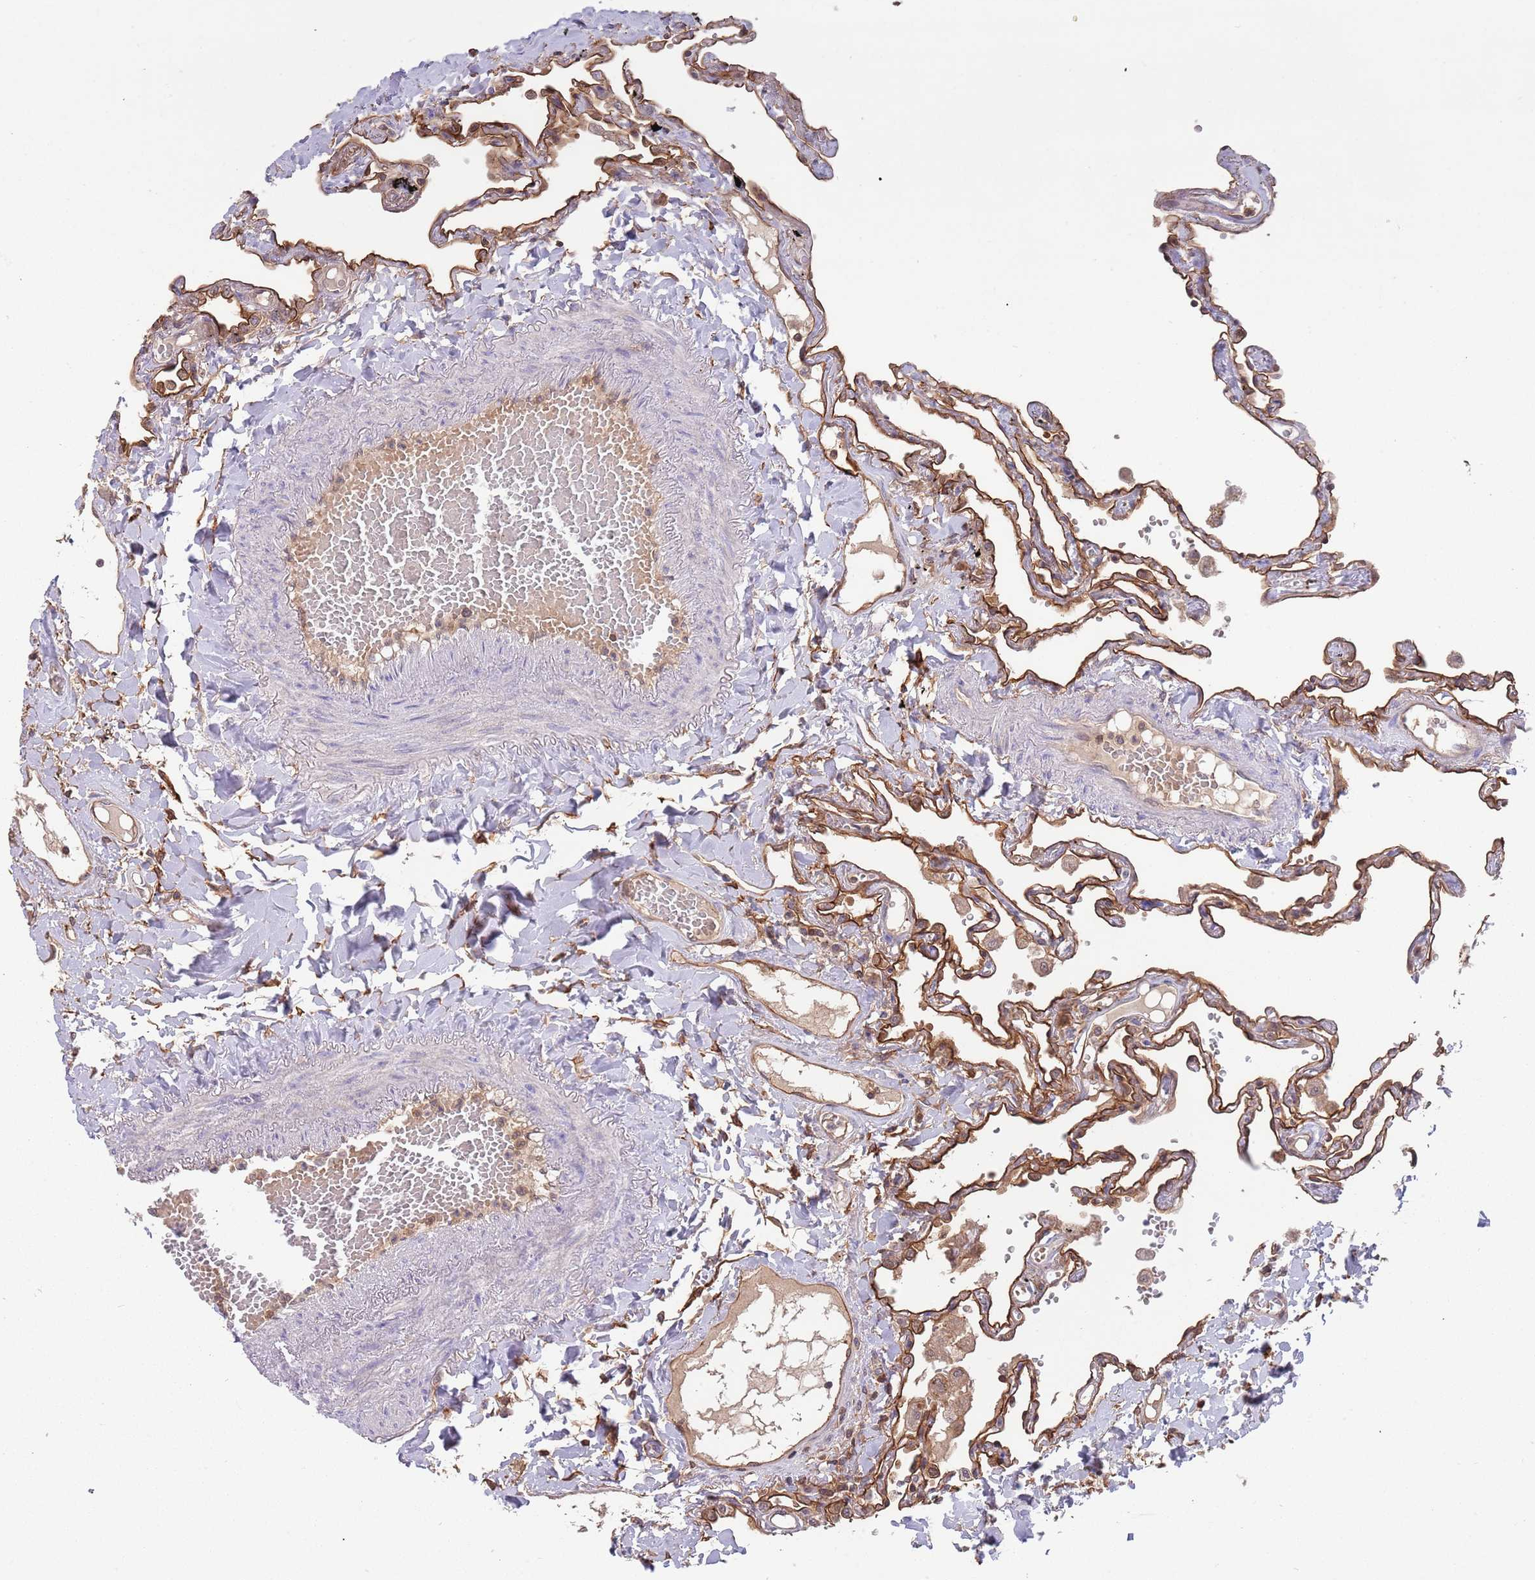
{"staining": {"intensity": "moderate", "quantity": ">75%", "location": "cytoplasmic/membranous"}, "tissue": "lung", "cell_type": "Alveolar cells", "image_type": "normal", "snomed": [{"axis": "morphology", "description": "Normal tissue, NOS"}, {"axis": "topography", "description": "Lung"}], "caption": "IHC image of benign lung: human lung stained using immunohistochemistry exhibits medium levels of moderate protein expression localized specifically in the cytoplasmic/membranous of alveolar cells, appearing as a cytoplasmic/membranous brown color.", "gene": "GSDMD", "patient": {"sex": "female", "age": 67}}